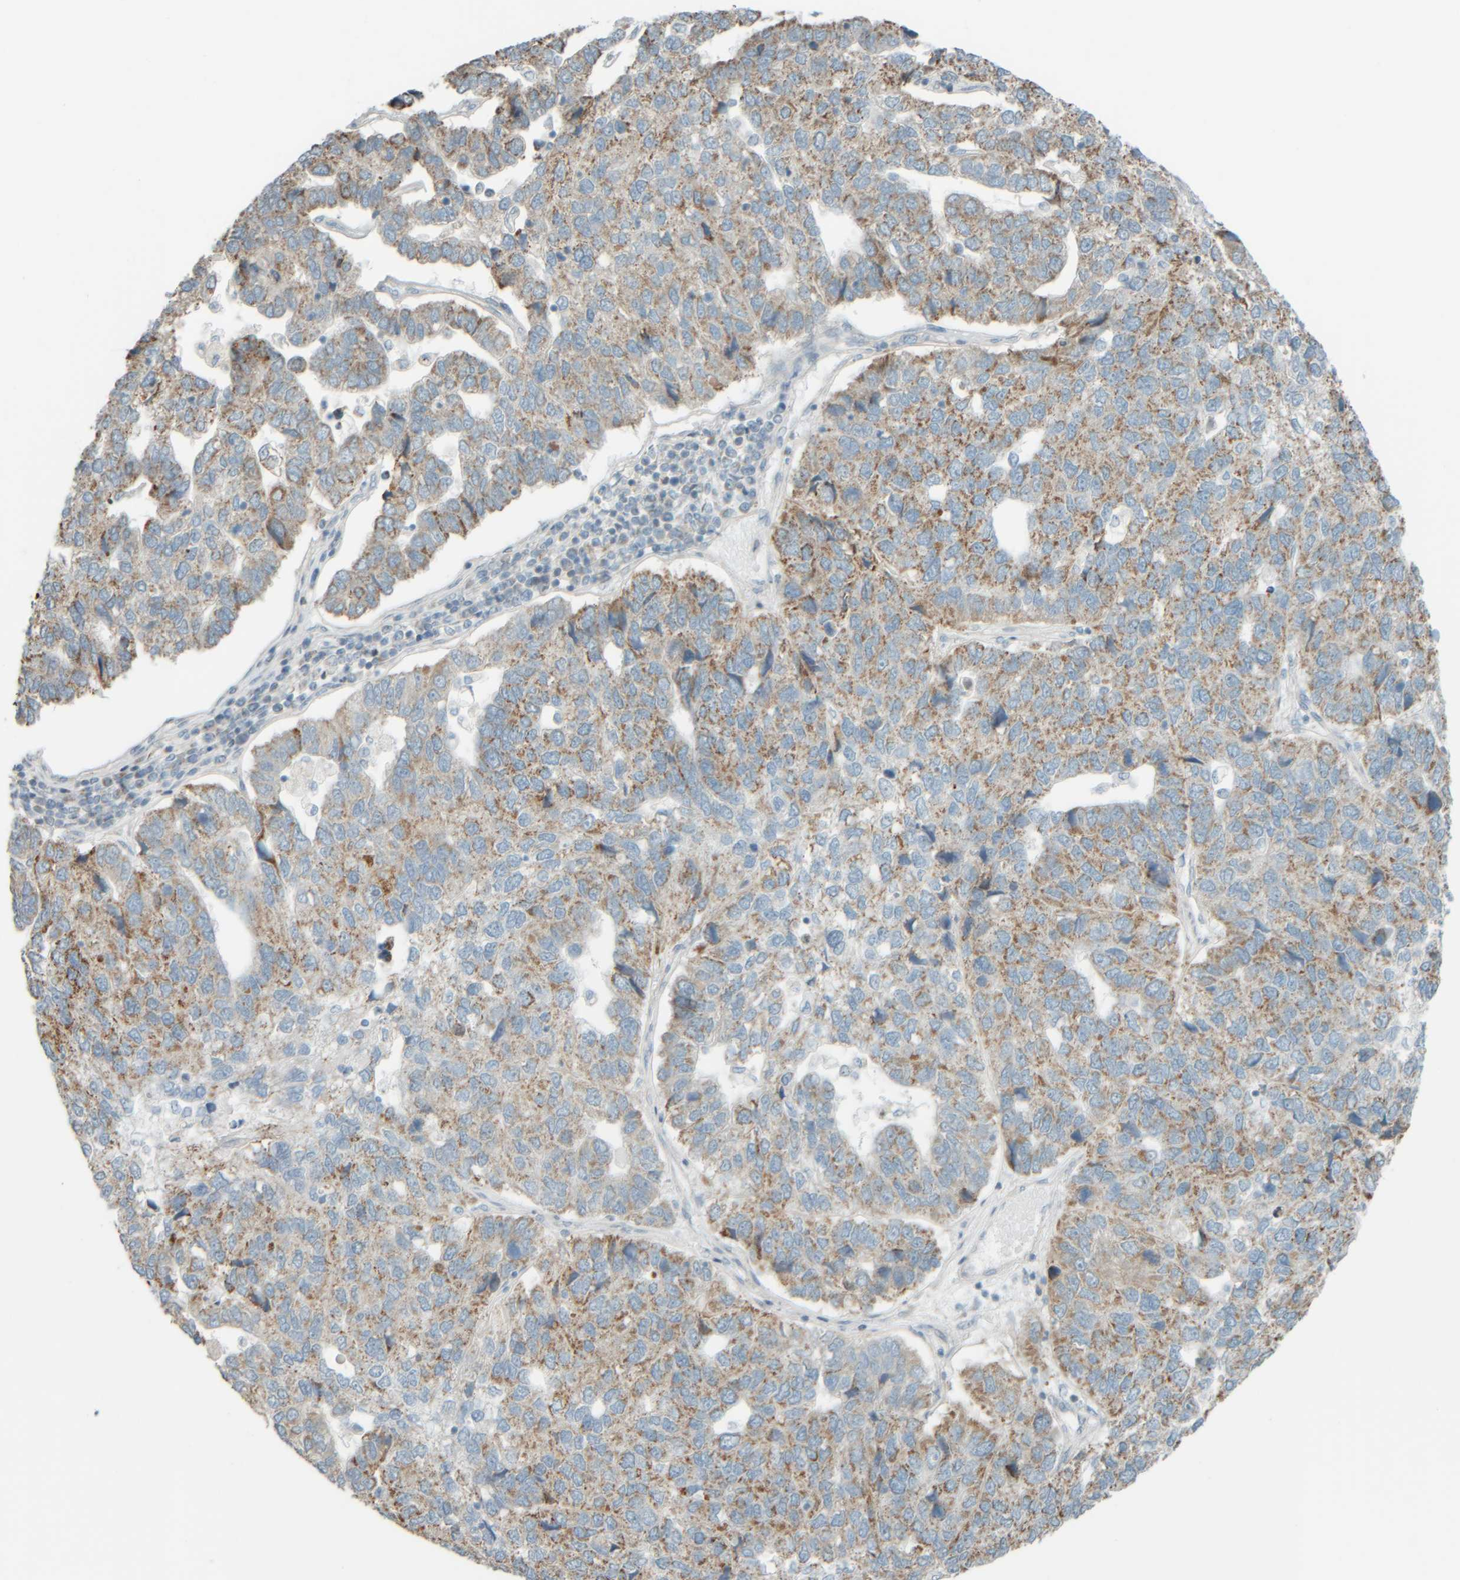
{"staining": {"intensity": "moderate", "quantity": "25%-75%", "location": "cytoplasmic/membranous"}, "tissue": "pancreatic cancer", "cell_type": "Tumor cells", "image_type": "cancer", "snomed": [{"axis": "morphology", "description": "Adenocarcinoma, NOS"}, {"axis": "topography", "description": "Pancreas"}], "caption": "Immunohistochemical staining of human pancreatic adenocarcinoma exhibits moderate cytoplasmic/membranous protein staining in about 25%-75% of tumor cells.", "gene": "PTGES3L-AARSD1", "patient": {"sex": "female", "age": 61}}